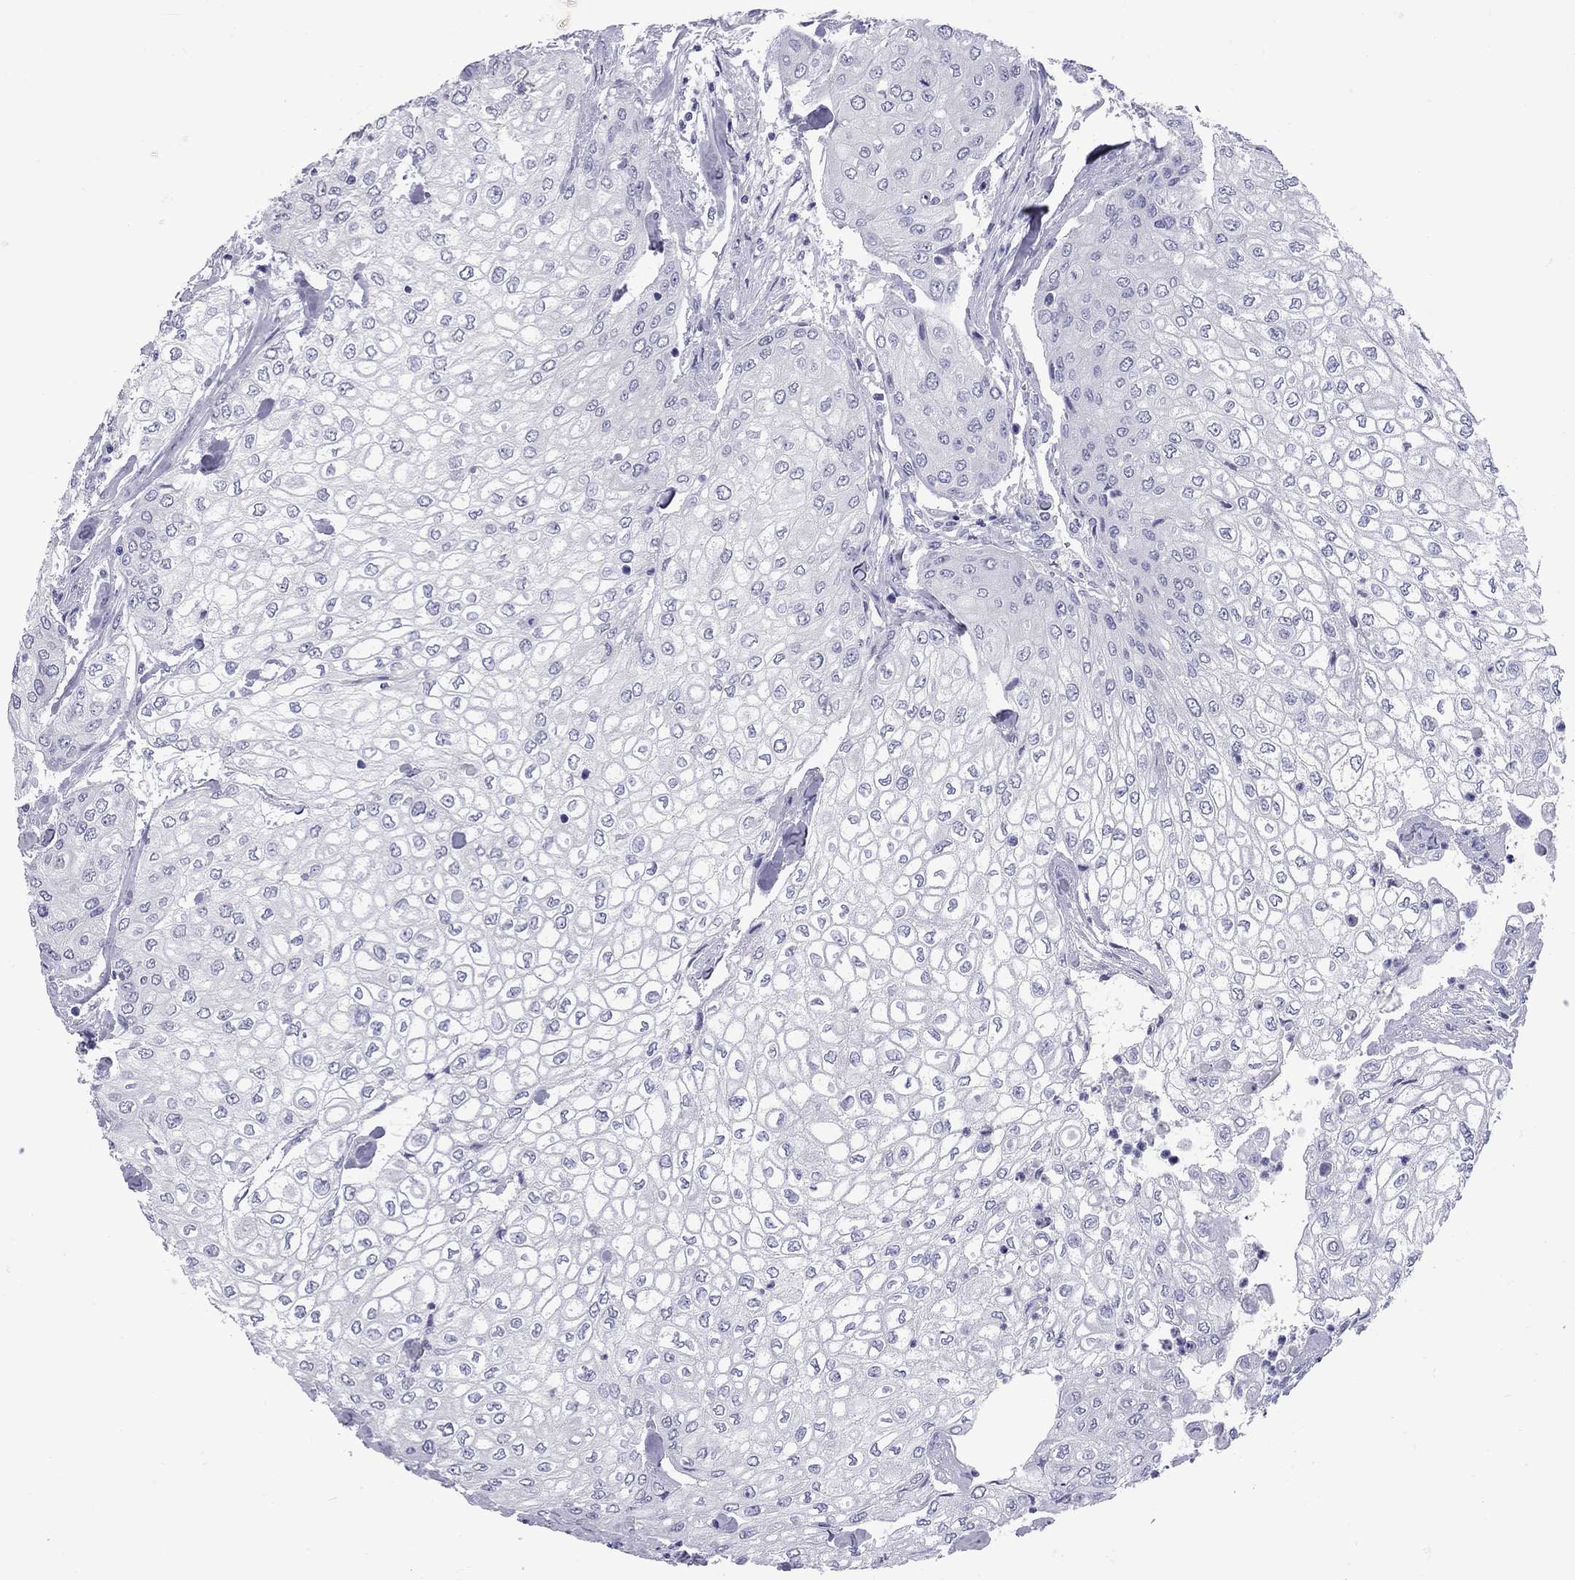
{"staining": {"intensity": "negative", "quantity": "none", "location": "none"}, "tissue": "urothelial cancer", "cell_type": "Tumor cells", "image_type": "cancer", "snomed": [{"axis": "morphology", "description": "Urothelial carcinoma, High grade"}, {"axis": "topography", "description": "Urinary bladder"}], "caption": "This is an IHC histopathology image of human urothelial cancer. There is no expression in tumor cells.", "gene": "EPPIN", "patient": {"sex": "male", "age": 62}}